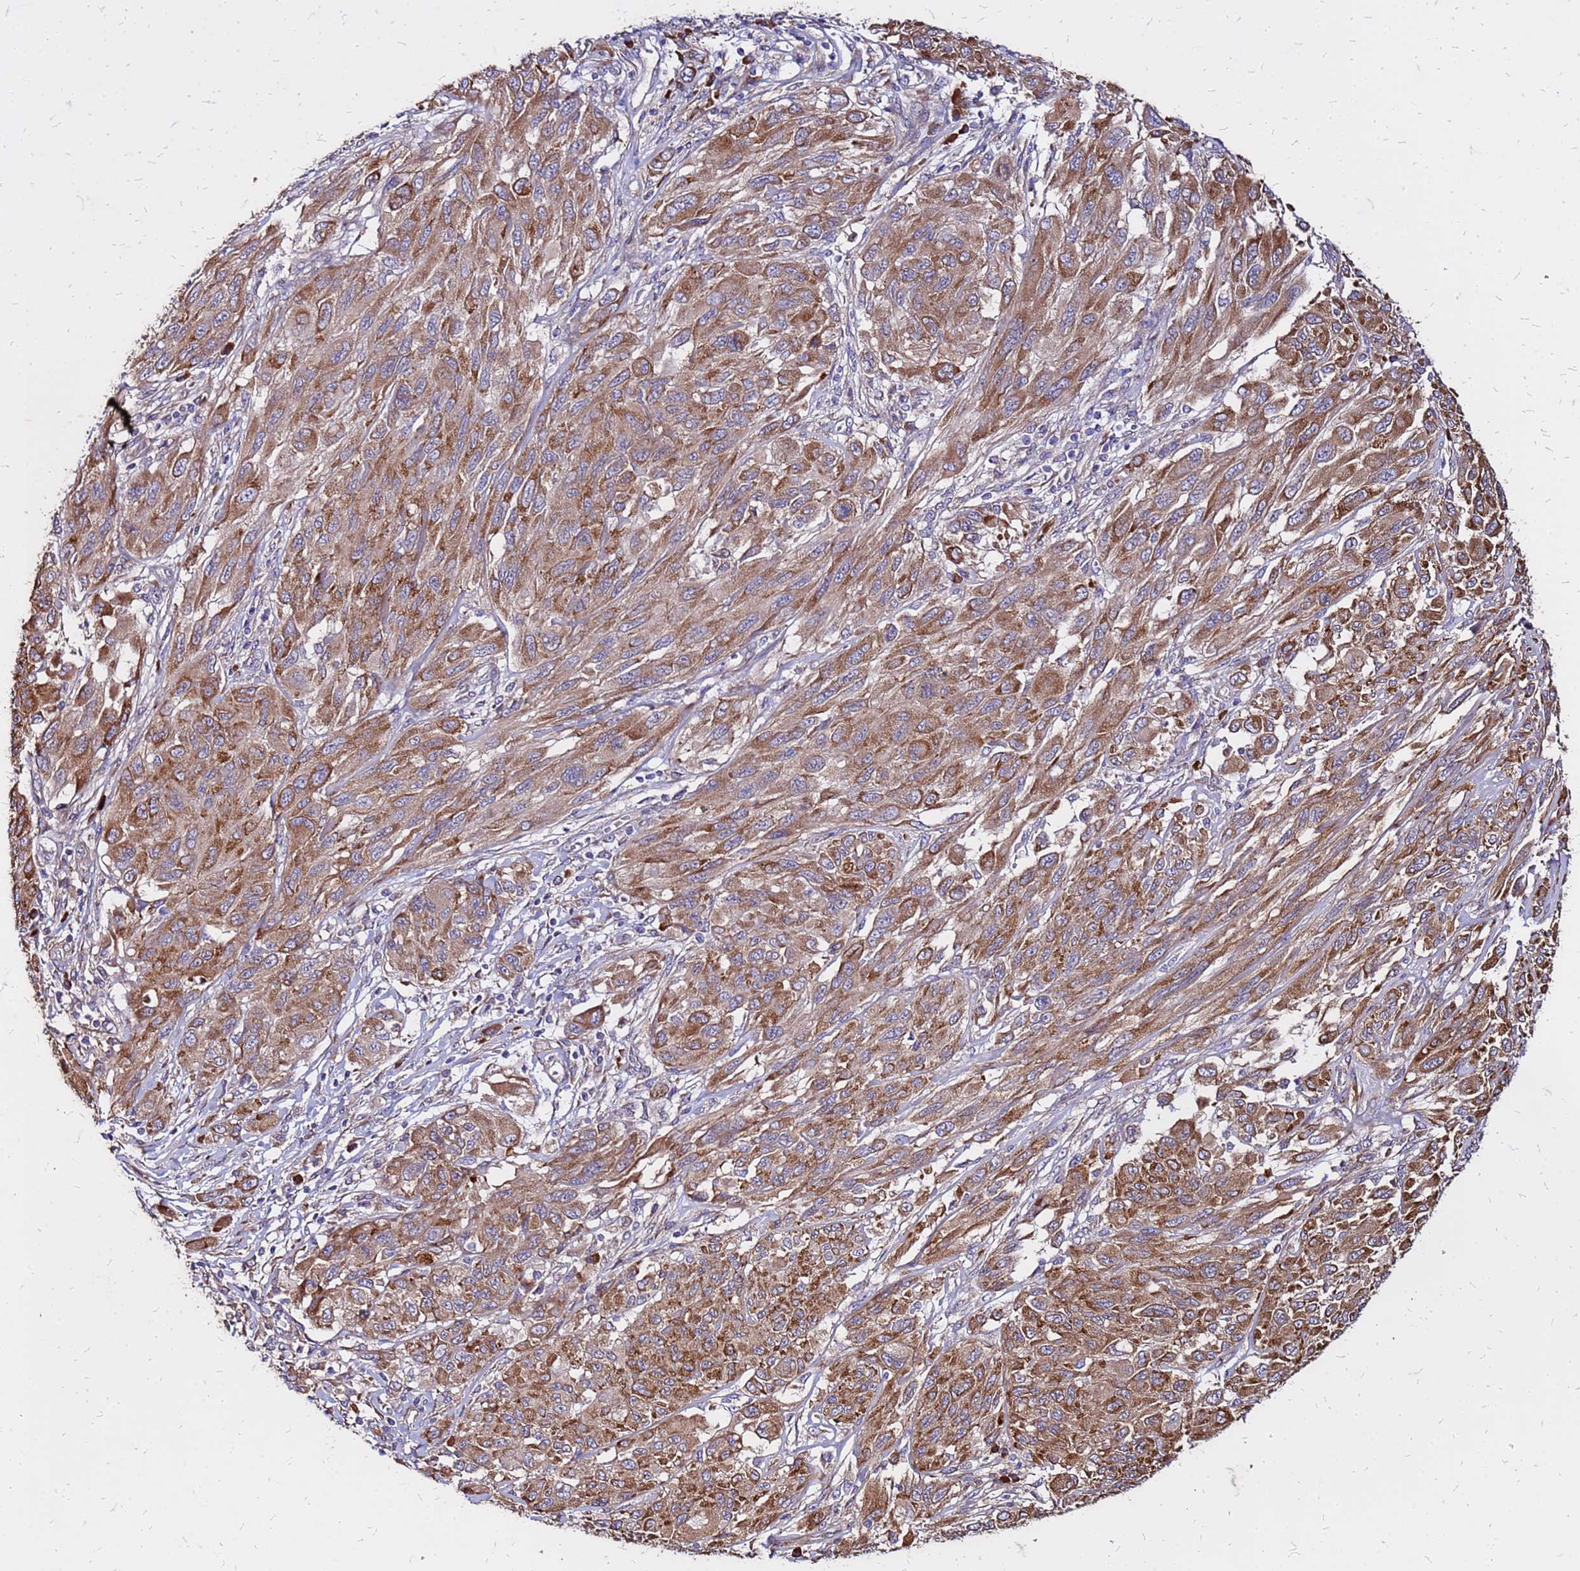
{"staining": {"intensity": "strong", "quantity": ">75%", "location": "cytoplasmic/membranous"}, "tissue": "melanoma", "cell_type": "Tumor cells", "image_type": "cancer", "snomed": [{"axis": "morphology", "description": "Malignant melanoma, NOS"}, {"axis": "topography", "description": "Skin"}], "caption": "Malignant melanoma tissue exhibits strong cytoplasmic/membranous staining in approximately >75% of tumor cells", "gene": "VMO1", "patient": {"sex": "female", "age": 91}}